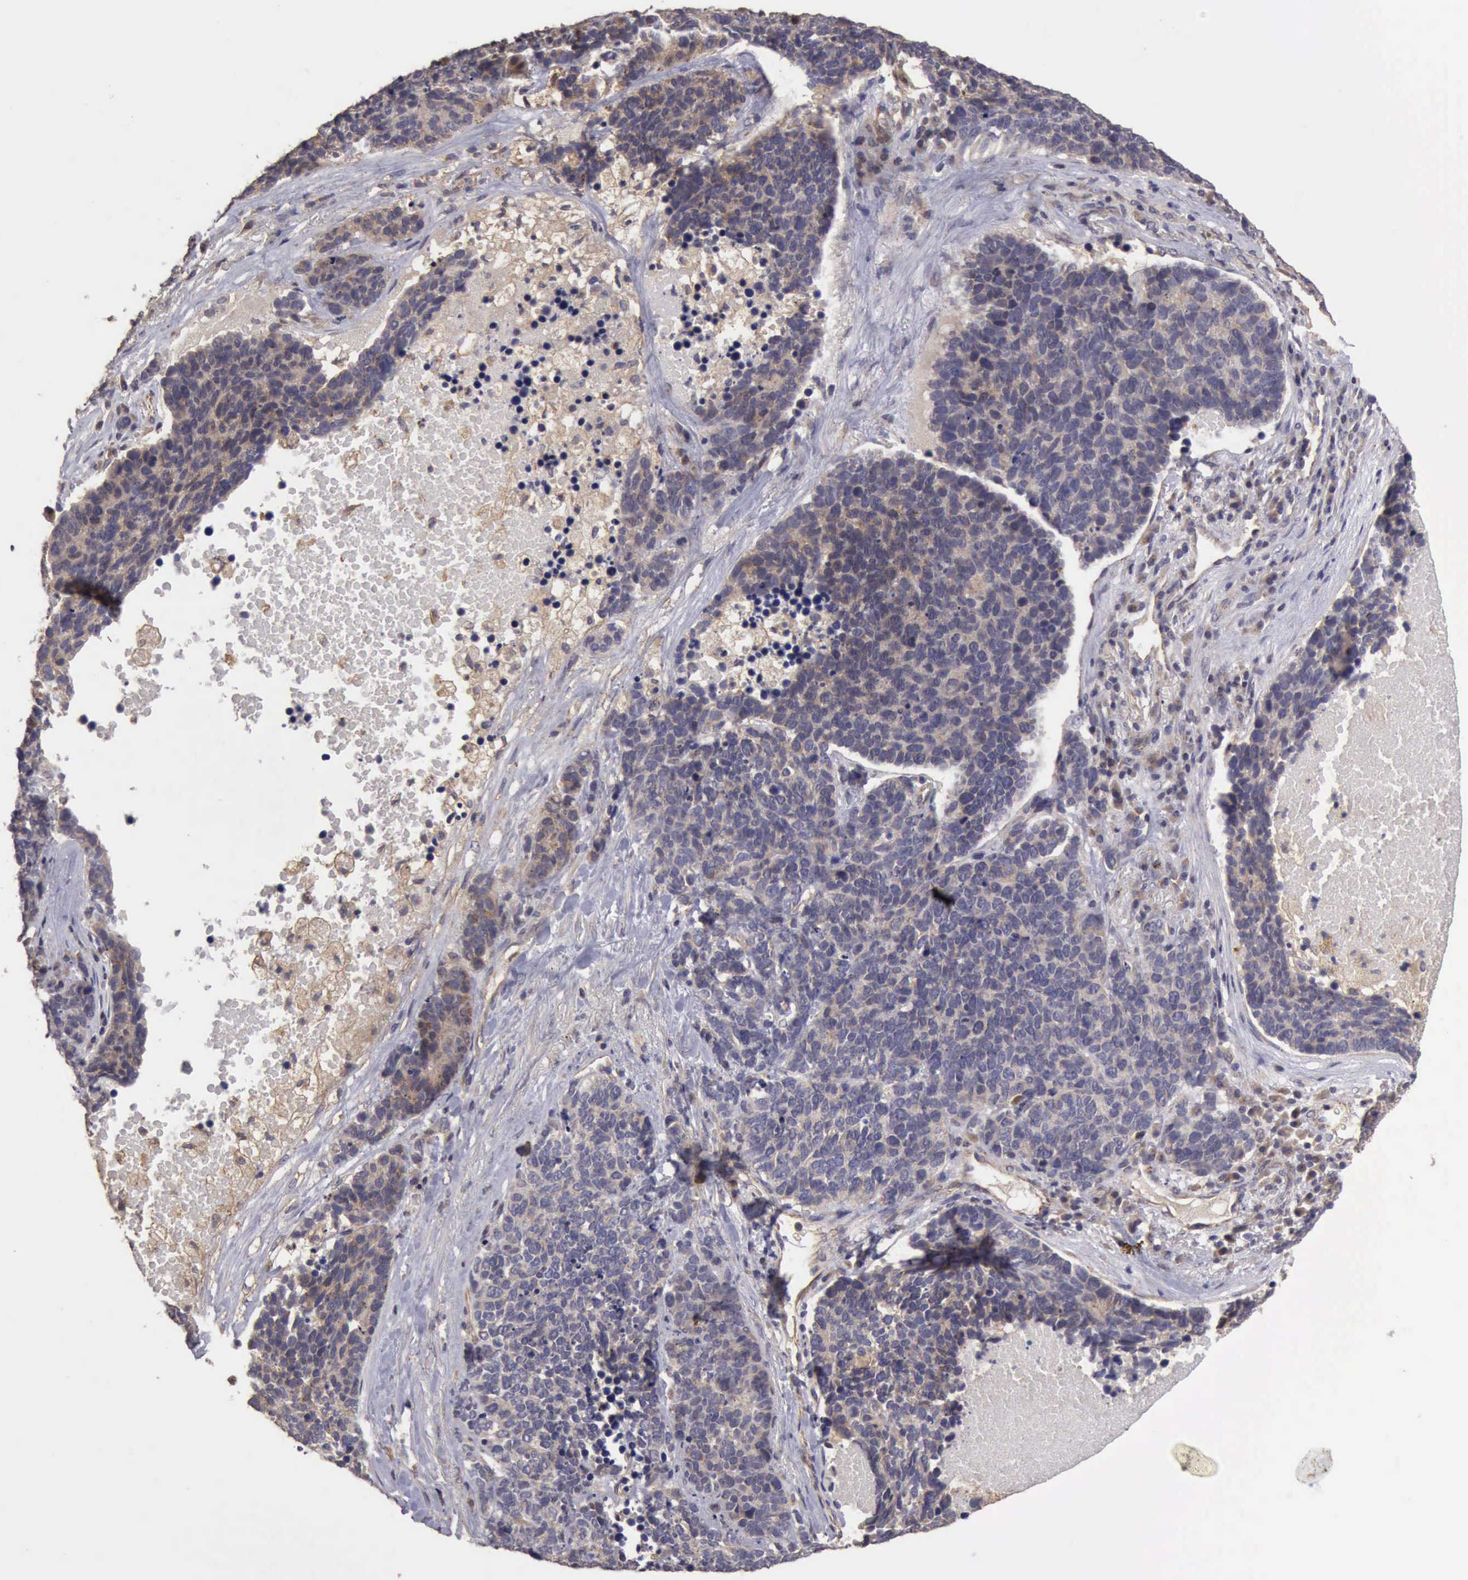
{"staining": {"intensity": "negative", "quantity": "none", "location": "none"}, "tissue": "lung cancer", "cell_type": "Tumor cells", "image_type": "cancer", "snomed": [{"axis": "morphology", "description": "Neoplasm, malignant, NOS"}, {"axis": "topography", "description": "Lung"}], "caption": "Immunohistochemistry (IHC) micrograph of lung malignant neoplasm stained for a protein (brown), which displays no staining in tumor cells.", "gene": "BMX", "patient": {"sex": "female", "age": 75}}